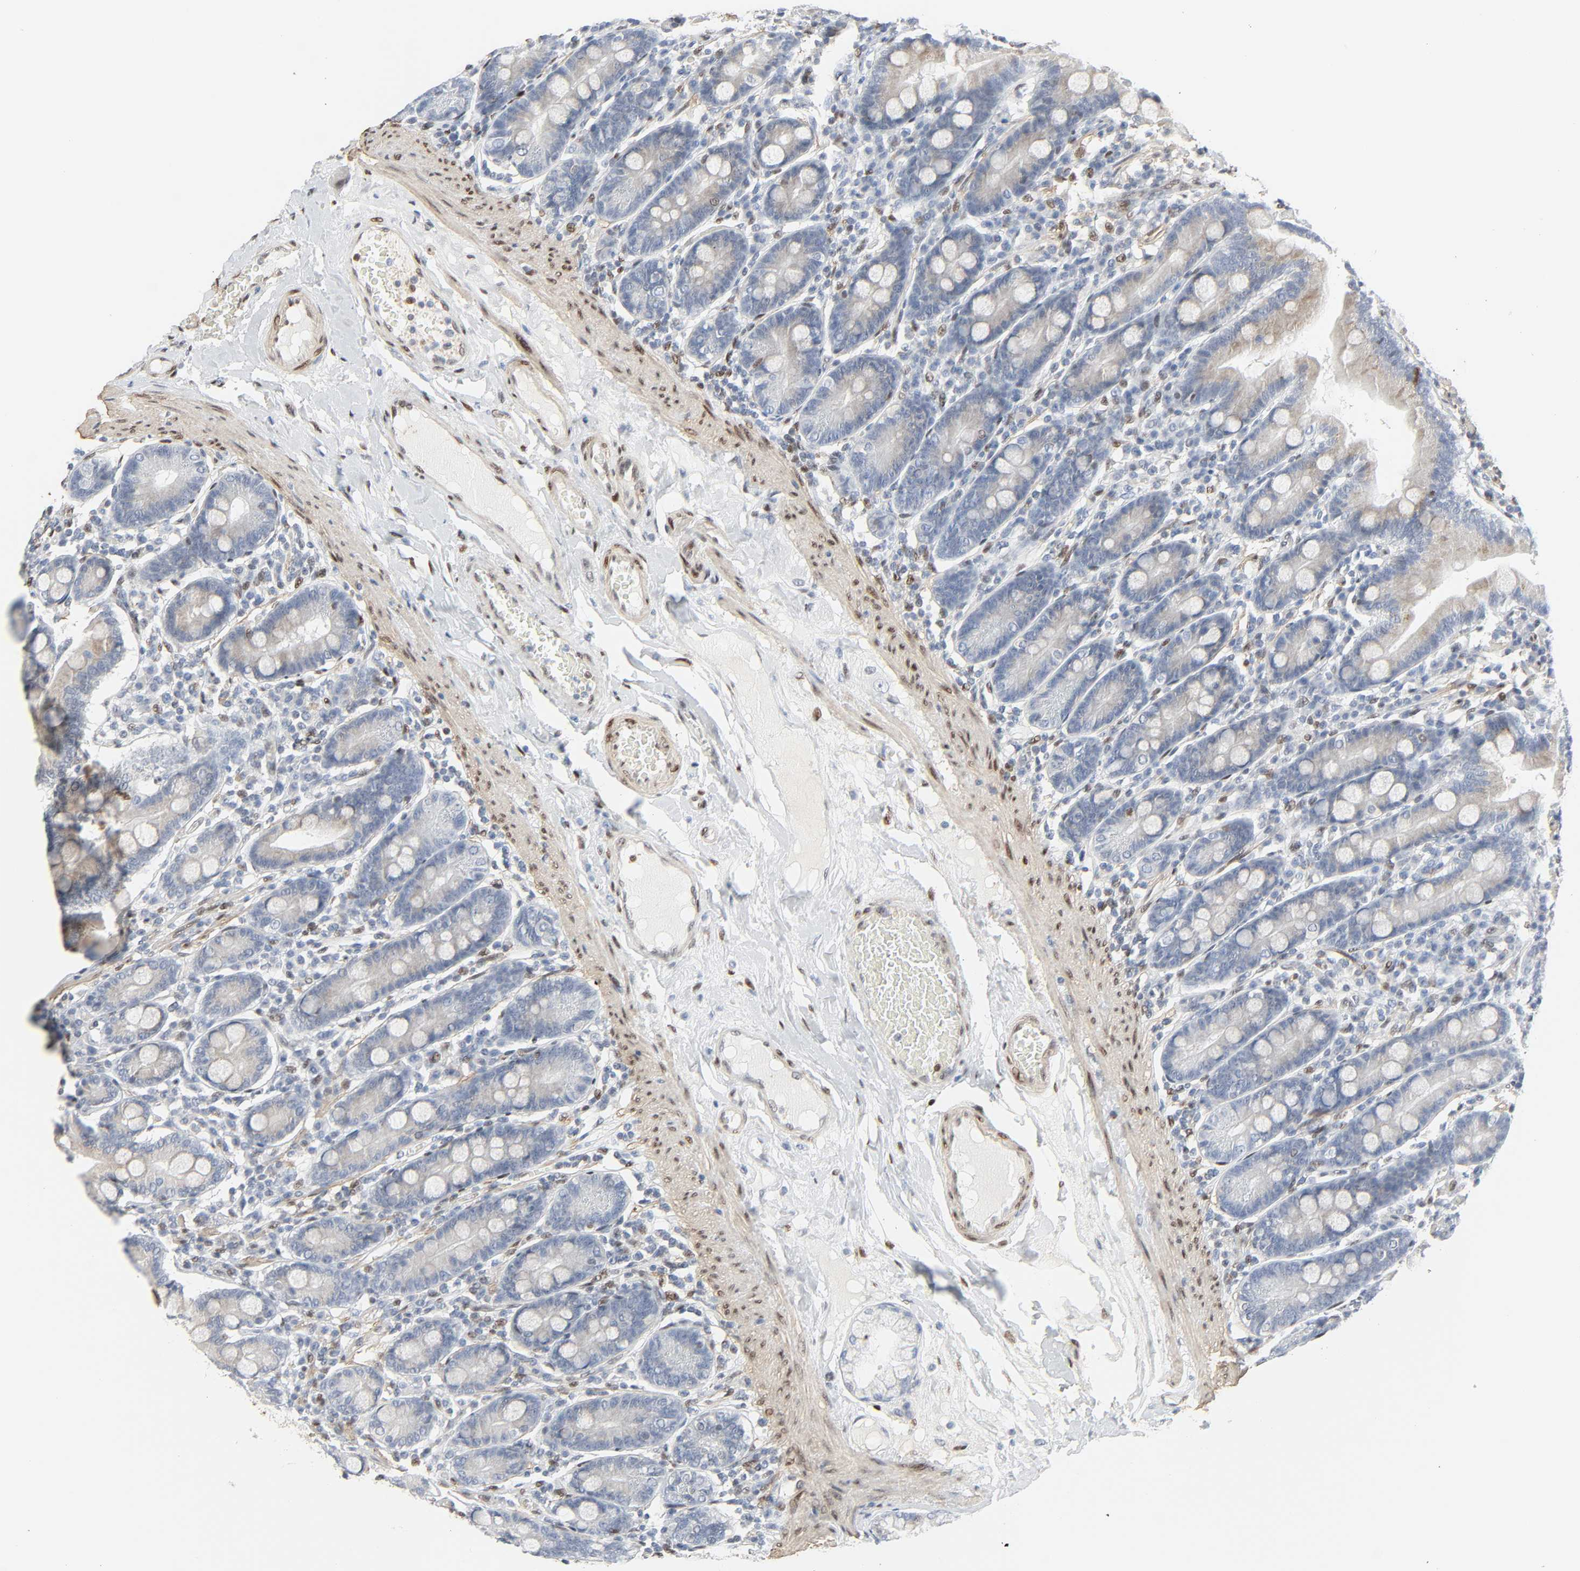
{"staining": {"intensity": "weak", "quantity": "<25%", "location": "cytoplasmic/membranous"}, "tissue": "duodenum", "cell_type": "Glandular cells", "image_type": "normal", "snomed": [{"axis": "morphology", "description": "Normal tissue, NOS"}, {"axis": "topography", "description": "Duodenum"}], "caption": "There is no significant positivity in glandular cells of duodenum. The staining was performed using DAB (3,3'-diaminobenzidine) to visualize the protein expression in brown, while the nuclei were stained in blue with hematoxylin (Magnification: 20x).", "gene": "ZBTB16", "patient": {"sex": "male", "age": 50}}